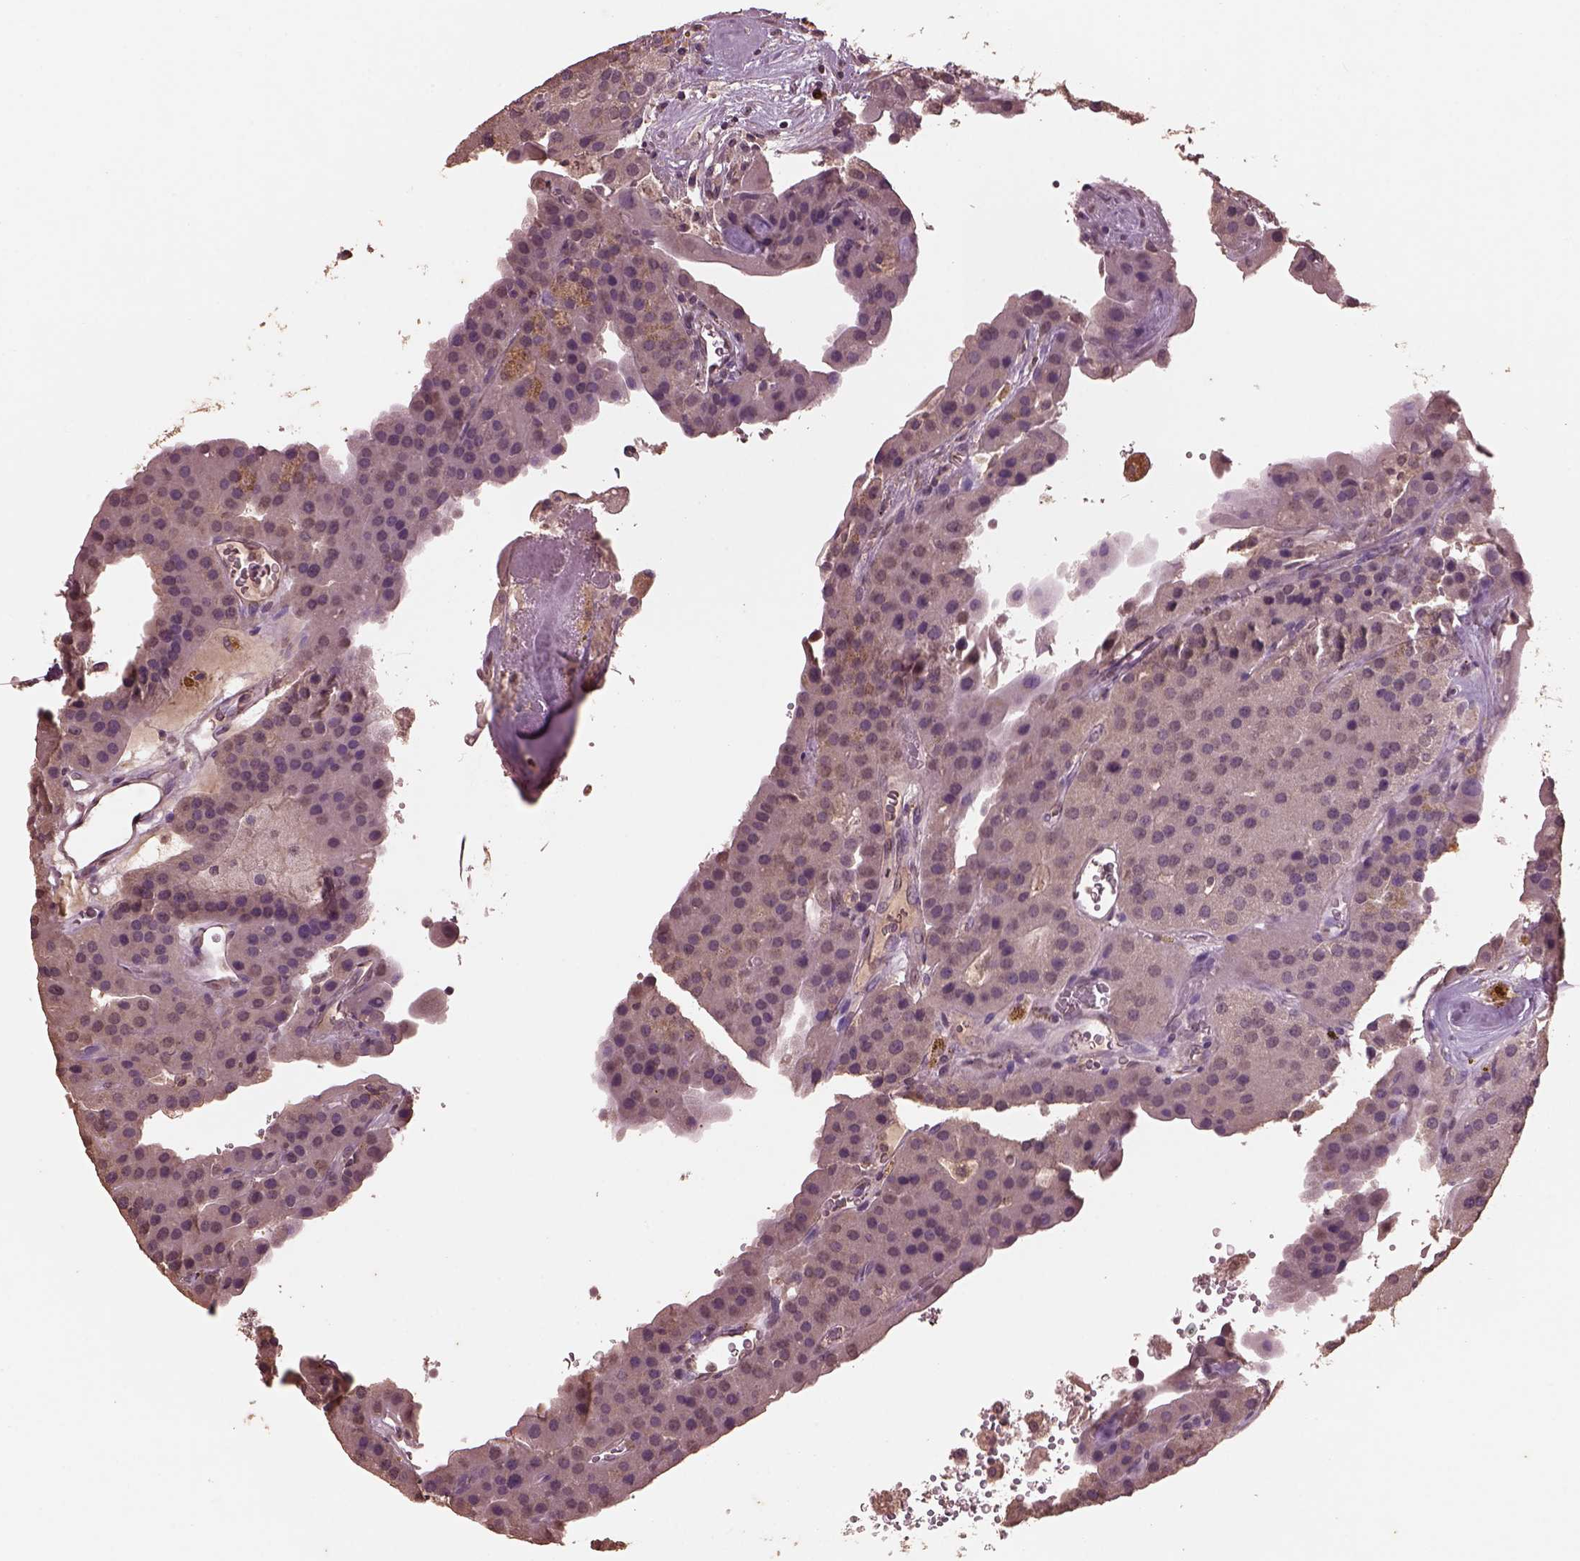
{"staining": {"intensity": "negative", "quantity": "none", "location": "none"}, "tissue": "parathyroid gland", "cell_type": "Glandular cells", "image_type": "normal", "snomed": [{"axis": "morphology", "description": "Normal tissue, NOS"}, {"axis": "morphology", "description": "Adenoma, NOS"}, {"axis": "topography", "description": "Parathyroid gland"}], "caption": "High power microscopy photomicrograph of an immunohistochemistry histopathology image of benign parathyroid gland, revealing no significant positivity in glandular cells. (Immunohistochemistry, brightfield microscopy, high magnification).", "gene": "CPT1C", "patient": {"sex": "female", "age": 86}}